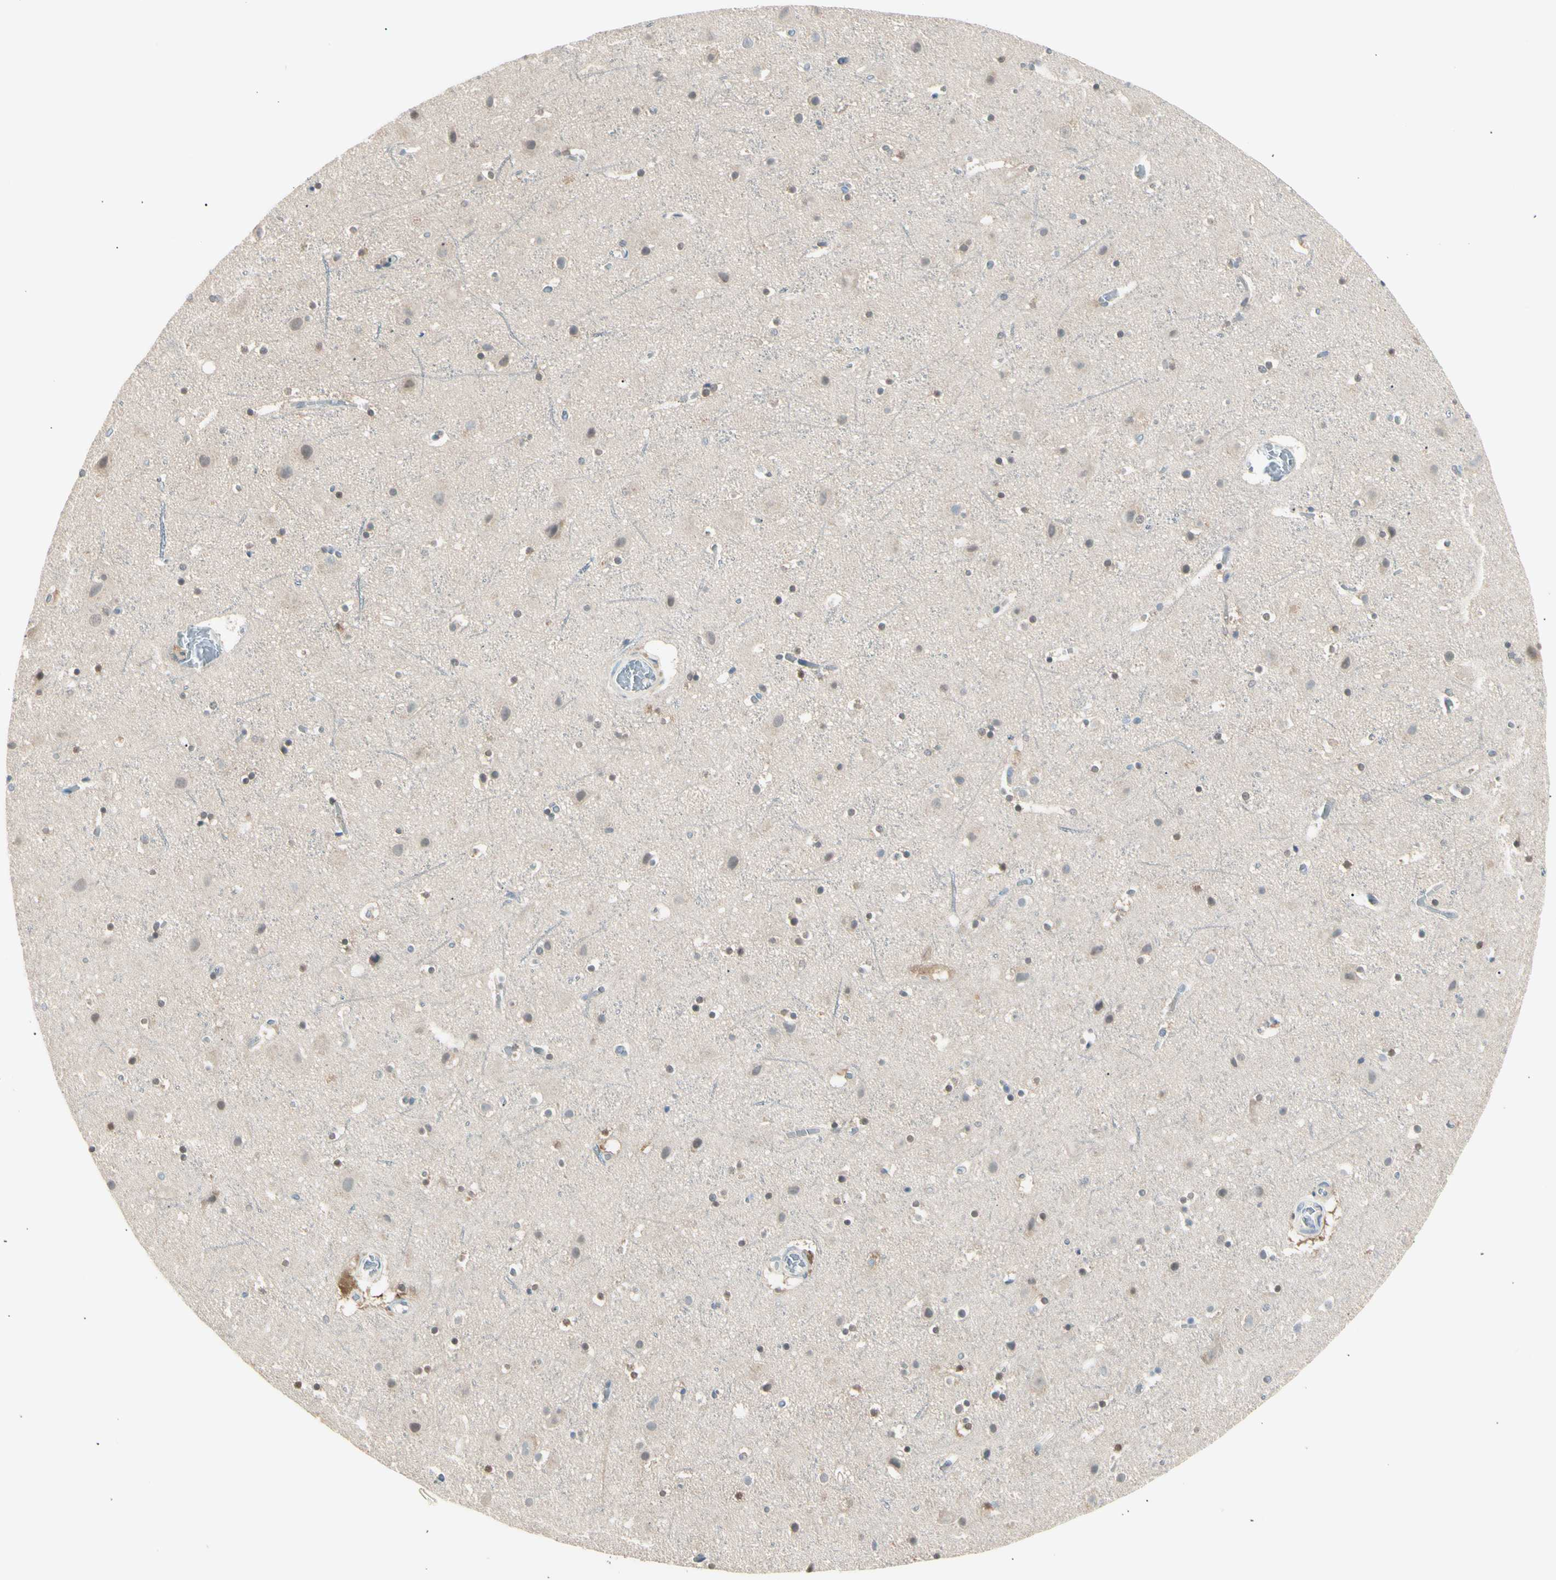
{"staining": {"intensity": "negative", "quantity": "none", "location": "none"}, "tissue": "cerebral cortex", "cell_type": "Endothelial cells", "image_type": "normal", "snomed": [{"axis": "morphology", "description": "Normal tissue, NOS"}, {"axis": "topography", "description": "Cerebral cortex"}], "caption": "This photomicrograph is of unremarkable cerebral cortex stained with IHC to label a protein in brown with the nuclei are counter-stained blue. There is no positivity in endothelial cells. (Stains: DAB (3,3'-diaminobenzidine) immunohistochemistry (IHC) with hematoxylin counter stain, Microscopy: brightfield microscopy at high magnification).", "gene": "LHPP", "patient": {"sex": "male", "age": 45}}